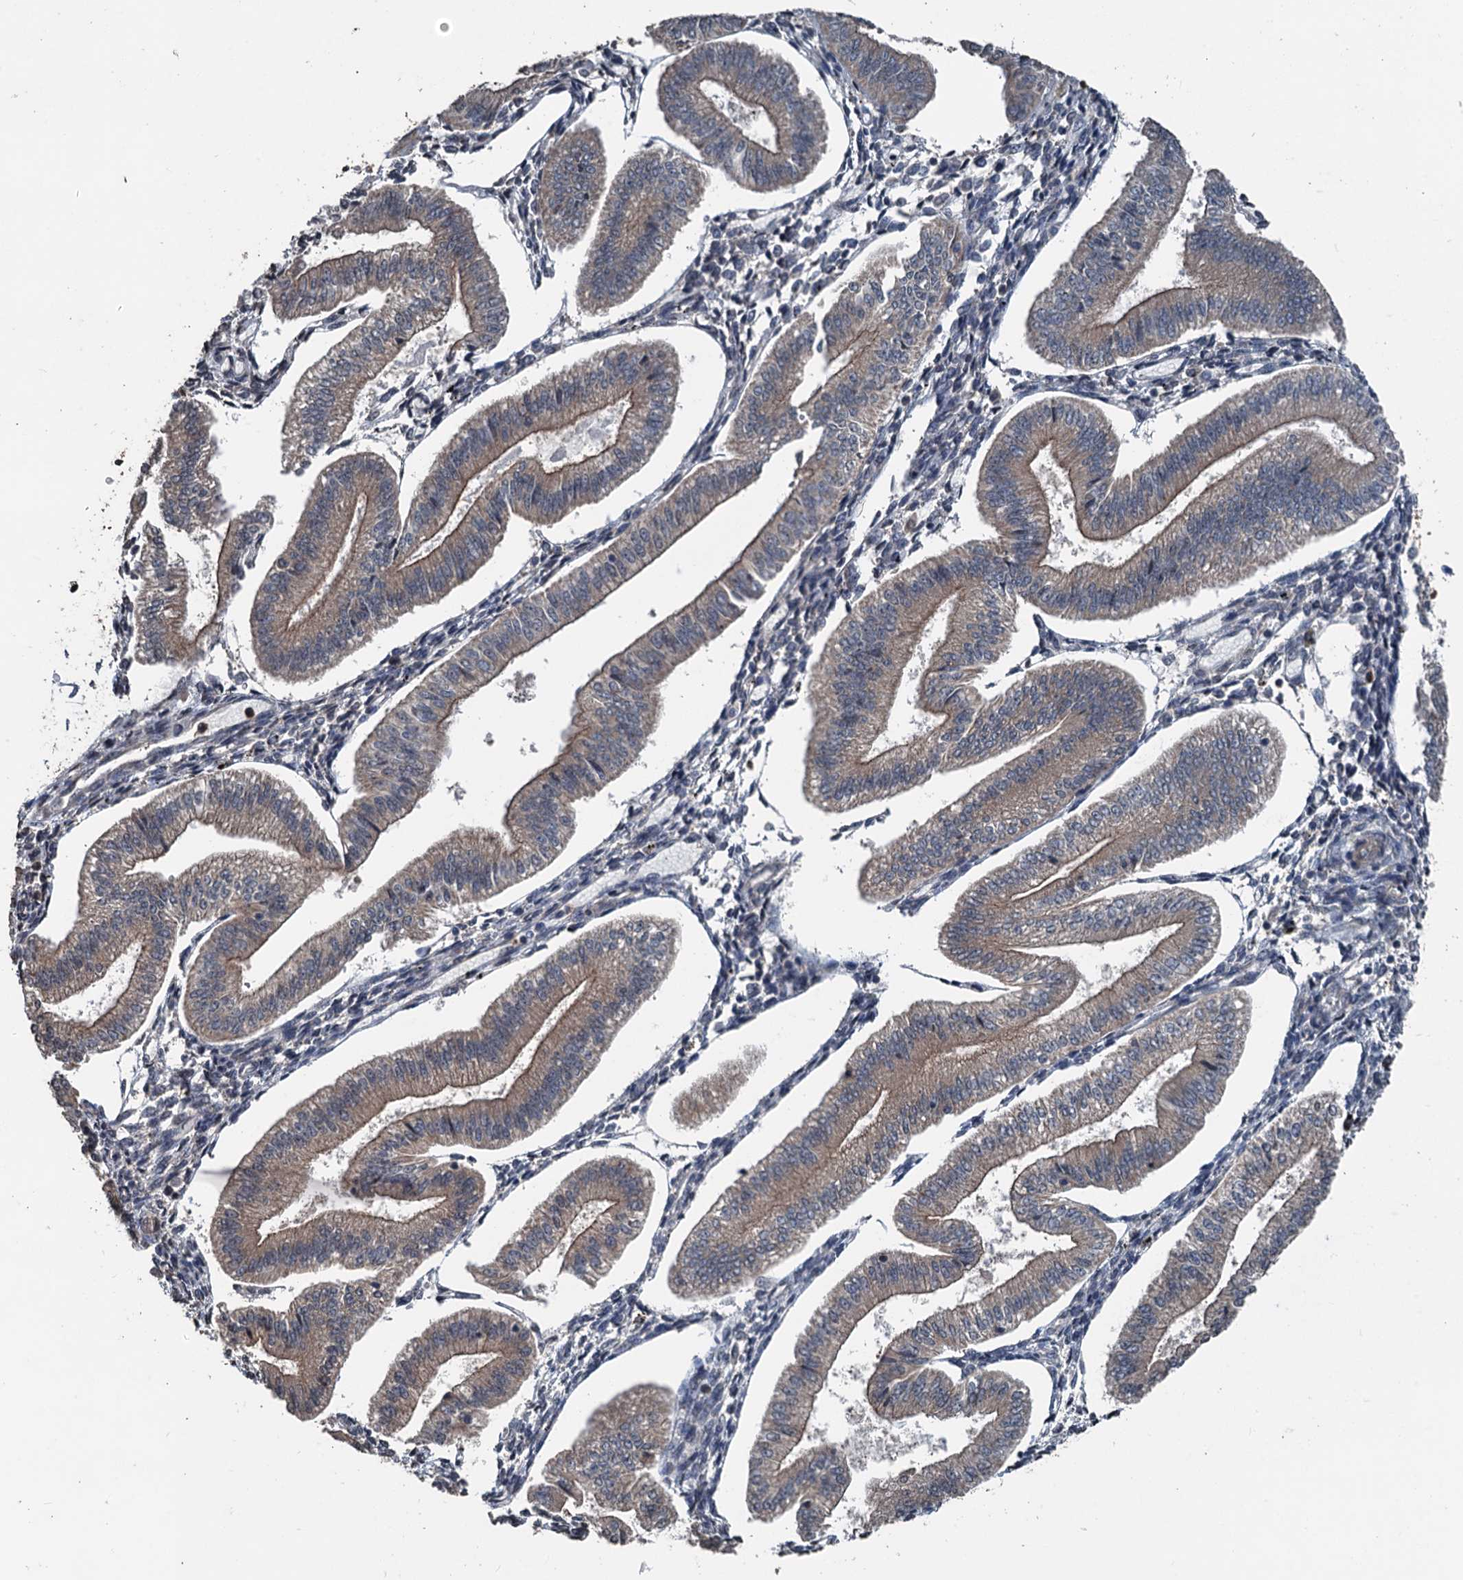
{"staining": {"intensity": "negative", "quantity": "none", "location": "none"}, "tissue": "endometrium", "cell_type": "Cells in endometrial stroma", "image_type": "normal", "snomed": [{"axis": "morphology", "description": "Normal tissue, NOS"}, {"axis": "topography", "description": "Endometrium"}], "caption": "A high-resolution micrograph shows immunohistochemistry (IHC) staining of unremarkable endometrium, which demonstrates no significant staining in cells in endometrial stroma. (DAB (3,3'-diaminobenzidine) immunohistochemistry (IHC), high magnification).", "gene": "N4BP2L2", "patient": {"sex": "female", "age": 34}}